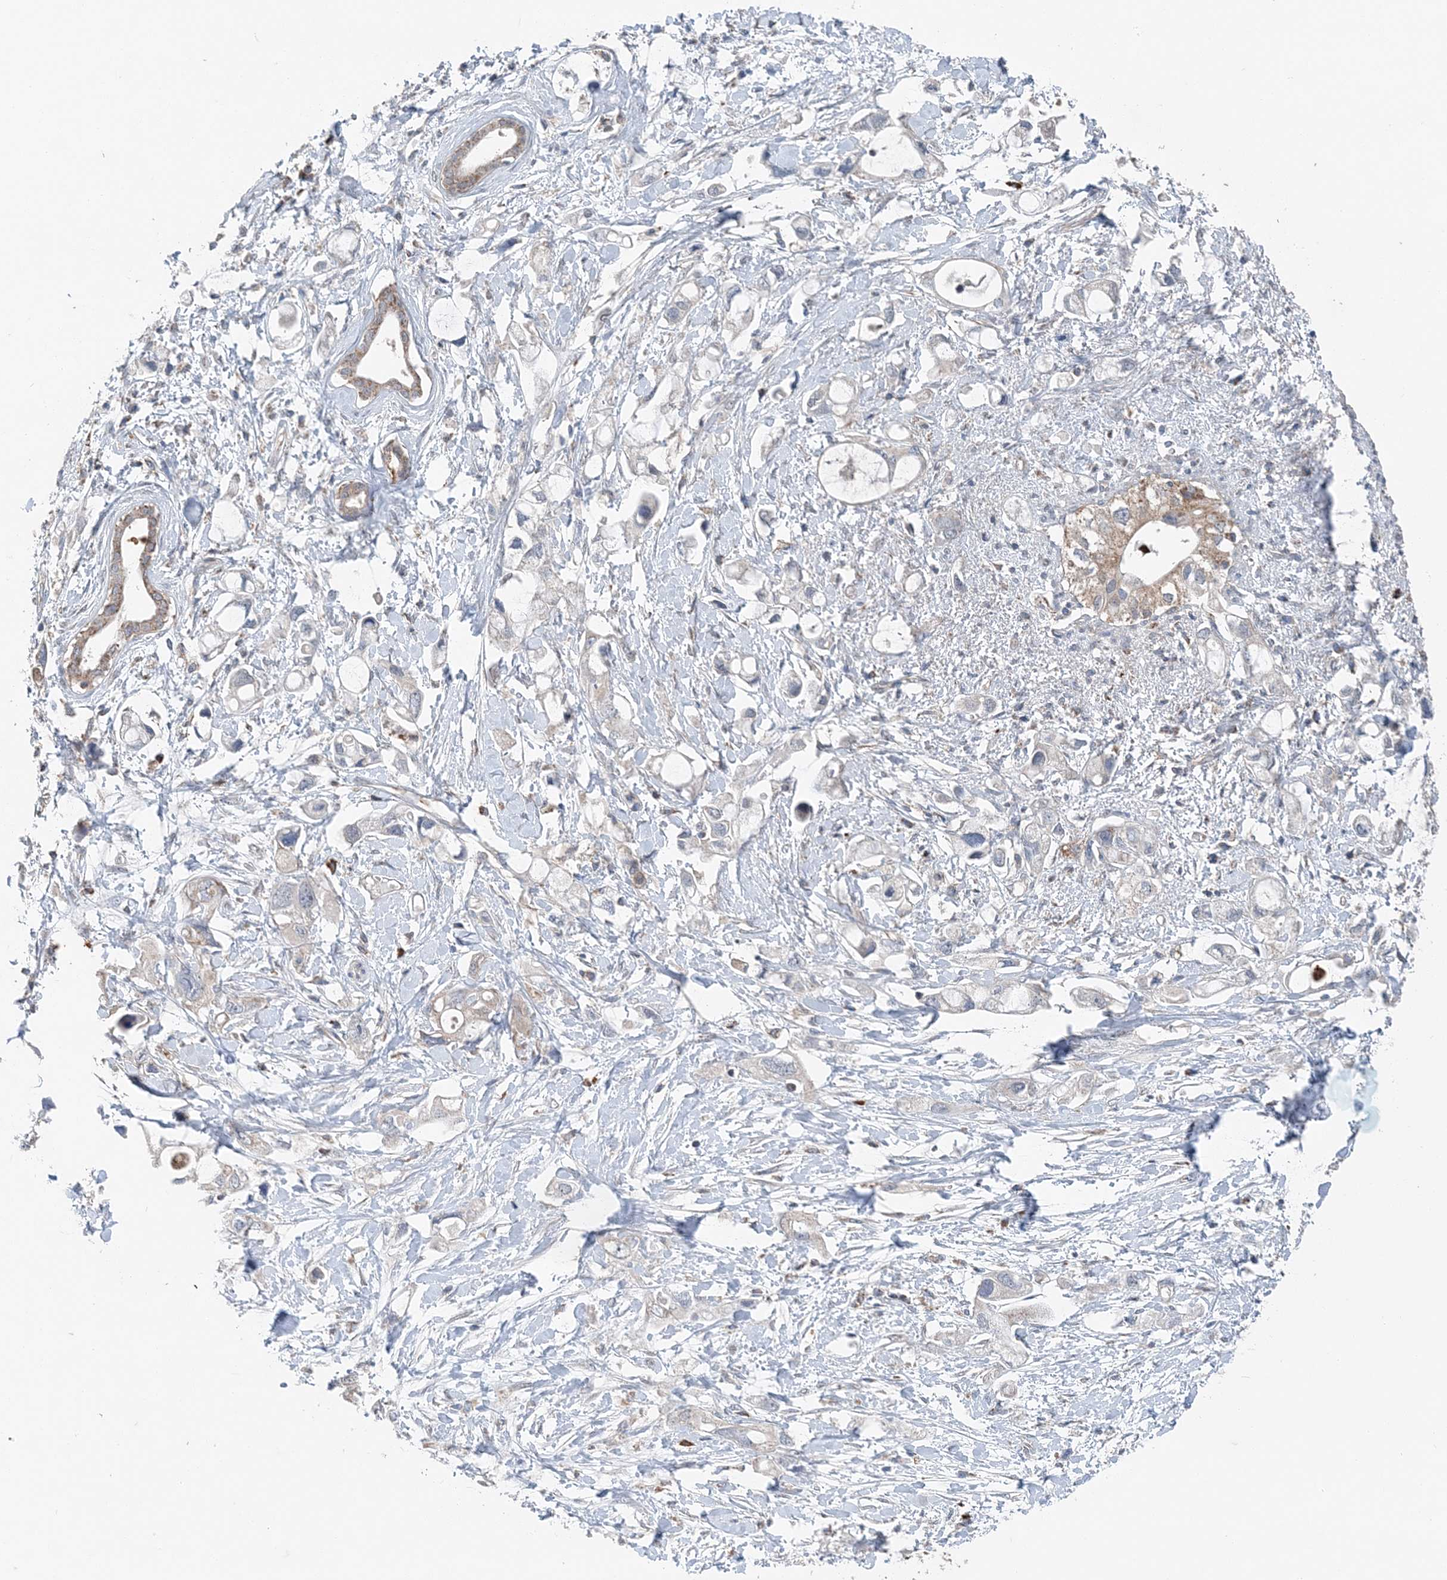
{"staining": {"intensity": "negative", "quantity": "none", "location": "none"}, "tissue": "pancreatic cancer", "cell_type": "Tumor cells", "image_type": "cancer", "snomed": [{"axis": "morphology", "description": "Adenocarcinoma, NOS"}, {"axis": "topography", "description": "Pancreas"}], "caption": "Tumor cells are negative for brown protein staining in pancreatic cancer.", "gene": "SPRY2", "patient": {"sex": "female", "age": 56}}